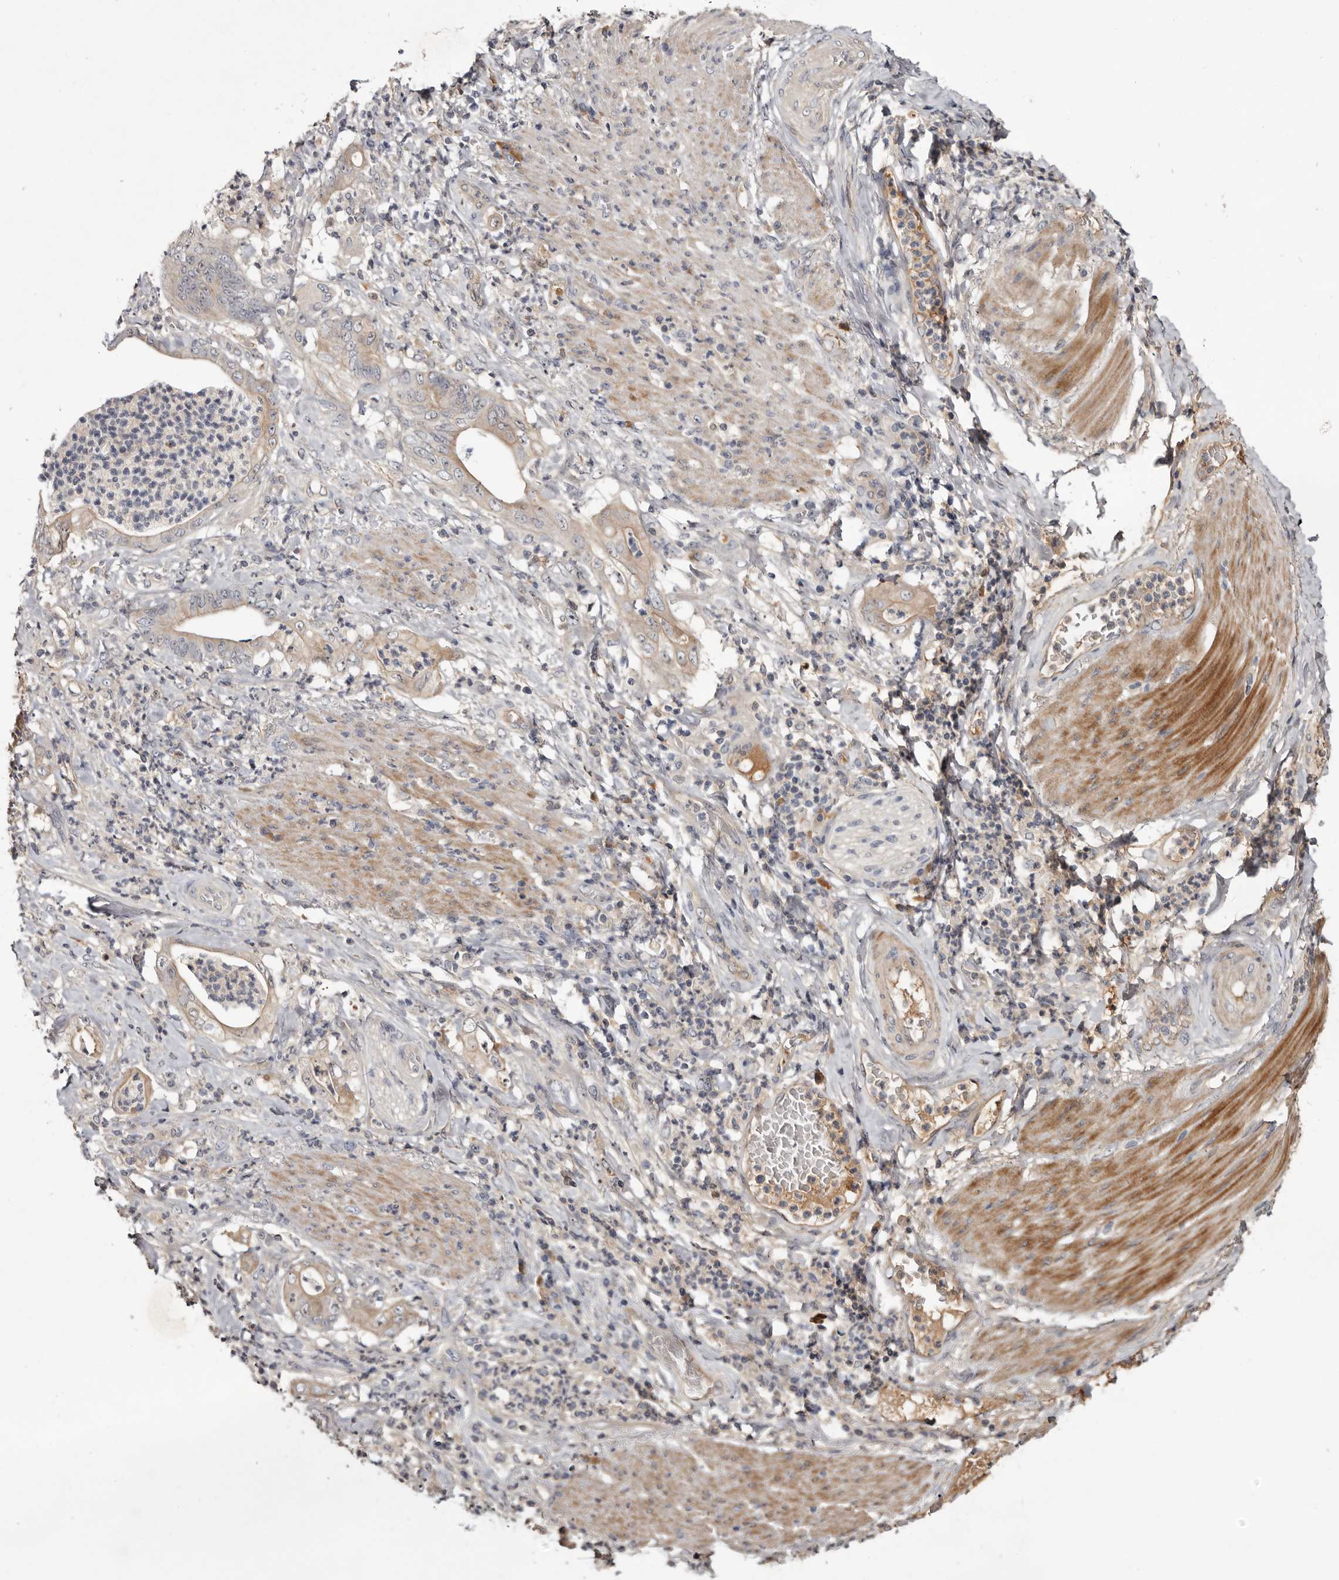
{"staining": {"intensity": "weak", "quantity": "25%-75%", "location": "cytoplasmic/membranous"}, "tissue": "stomach cancer", "cell_type": "Tumor cells", "image_type": "cancer", "snomed": [{"axis": "morphology", "description": "Adenocarcinoma, NOS"}, {"axis": "topography", "description": "Stomach"}], "caption": "Stomach adenocarcinoma stained with IHC demonstrates weak cytoplasmic/membranous expression in about 25%-75% of tumor cells. The protein of interest is shown in brown color, while the nuclei are stained blue.", "gene": "TTC39A", "patient": {"sex": "female", "age": 73}}